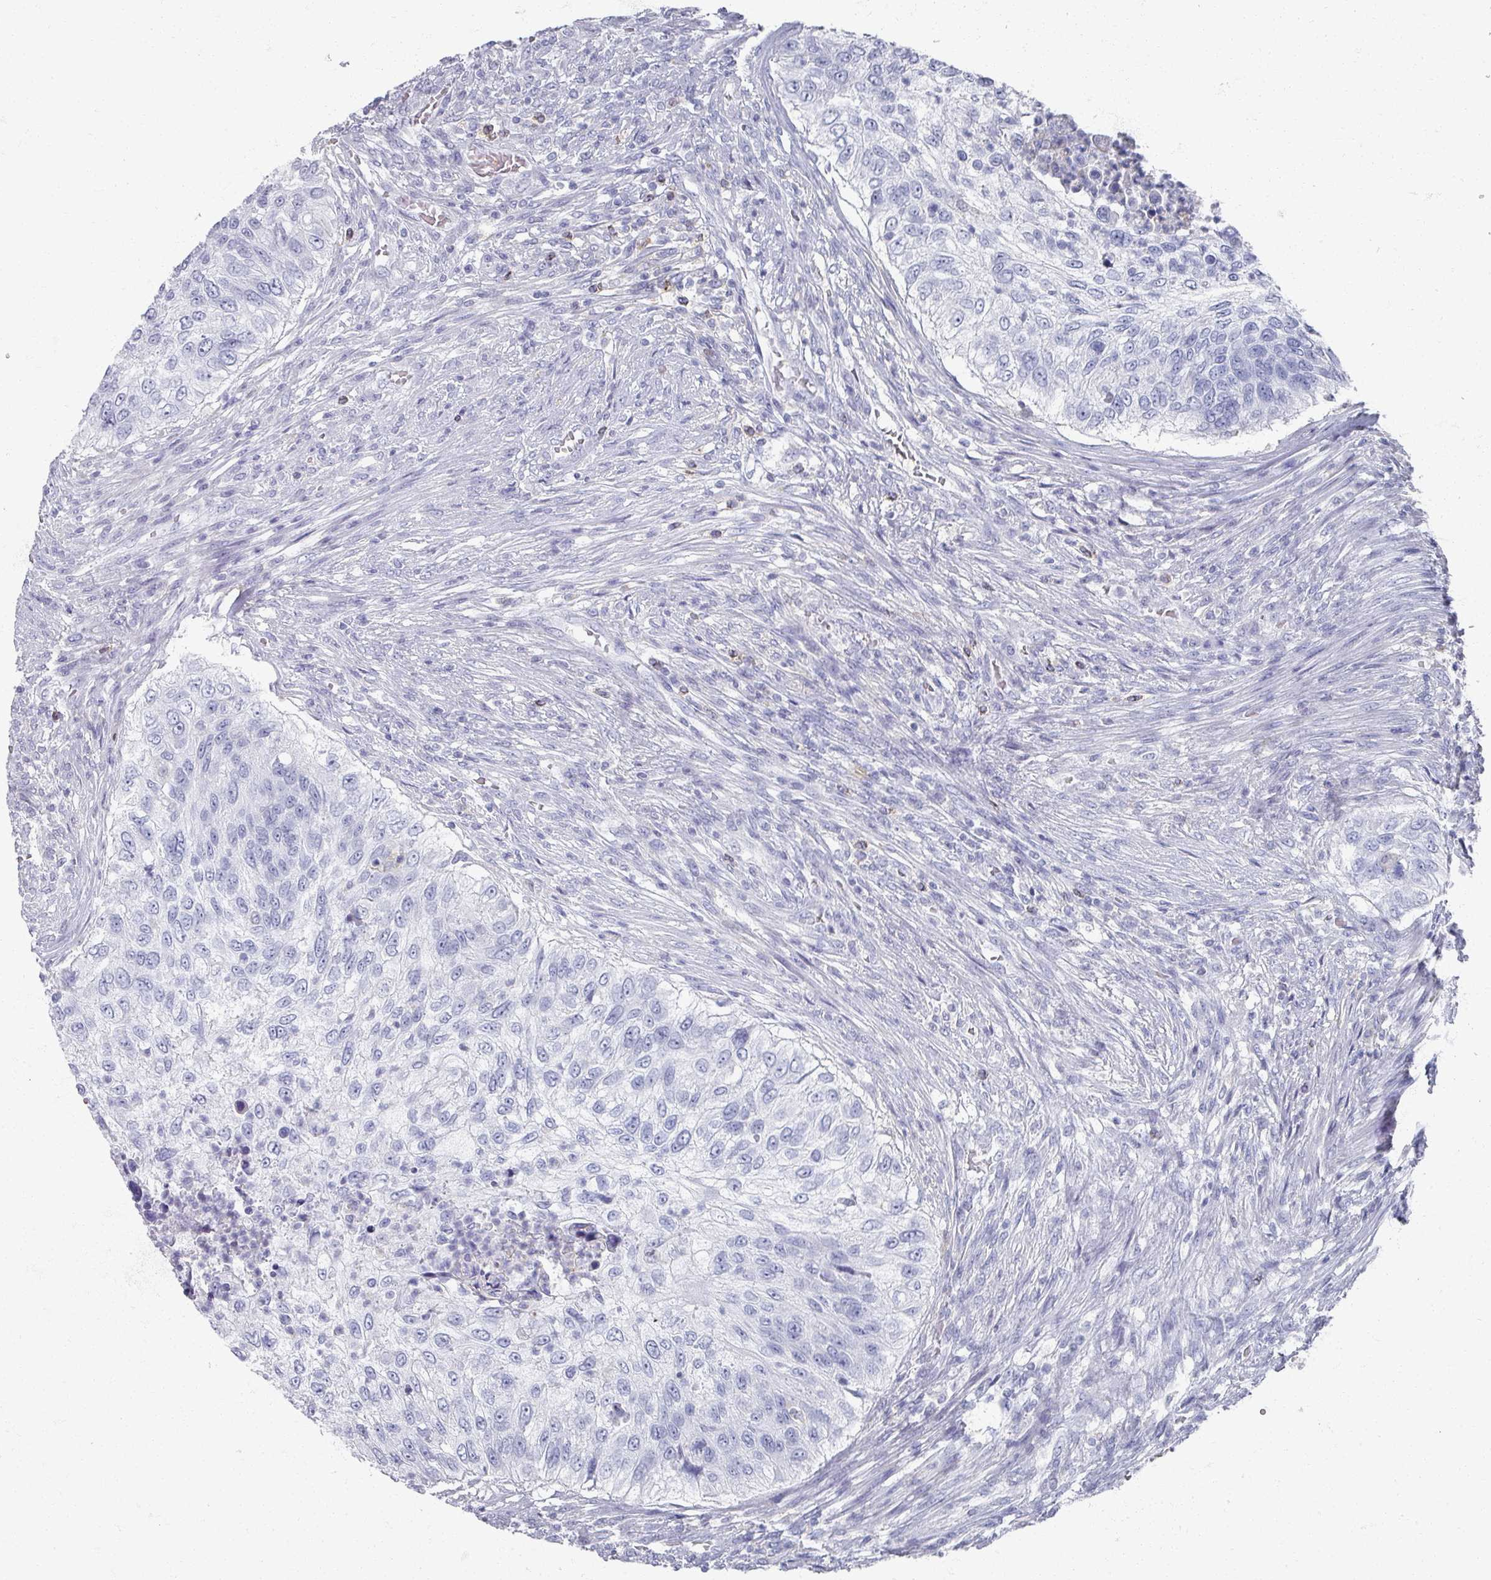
{"staining": {"intensity": "negative", "quantity": "none", "location": "none"}, "tissue": "urothelial cancer", "cell_type": "Tumor cells", "image_type": "cancer", "snomed": [{"axis": "morphology", "description": "Urothelial carcinoma, High grade"}, {"axis": "topography", "description": "Urinary bladder"}], "caption": "Immunohistochemistry photomicrograph of human urothelial cancer stained for a protein (brown), which demonstrates no staining in tumor cells.", "gene": "OMG", "patient": {"sex": "female", "age": 60}}